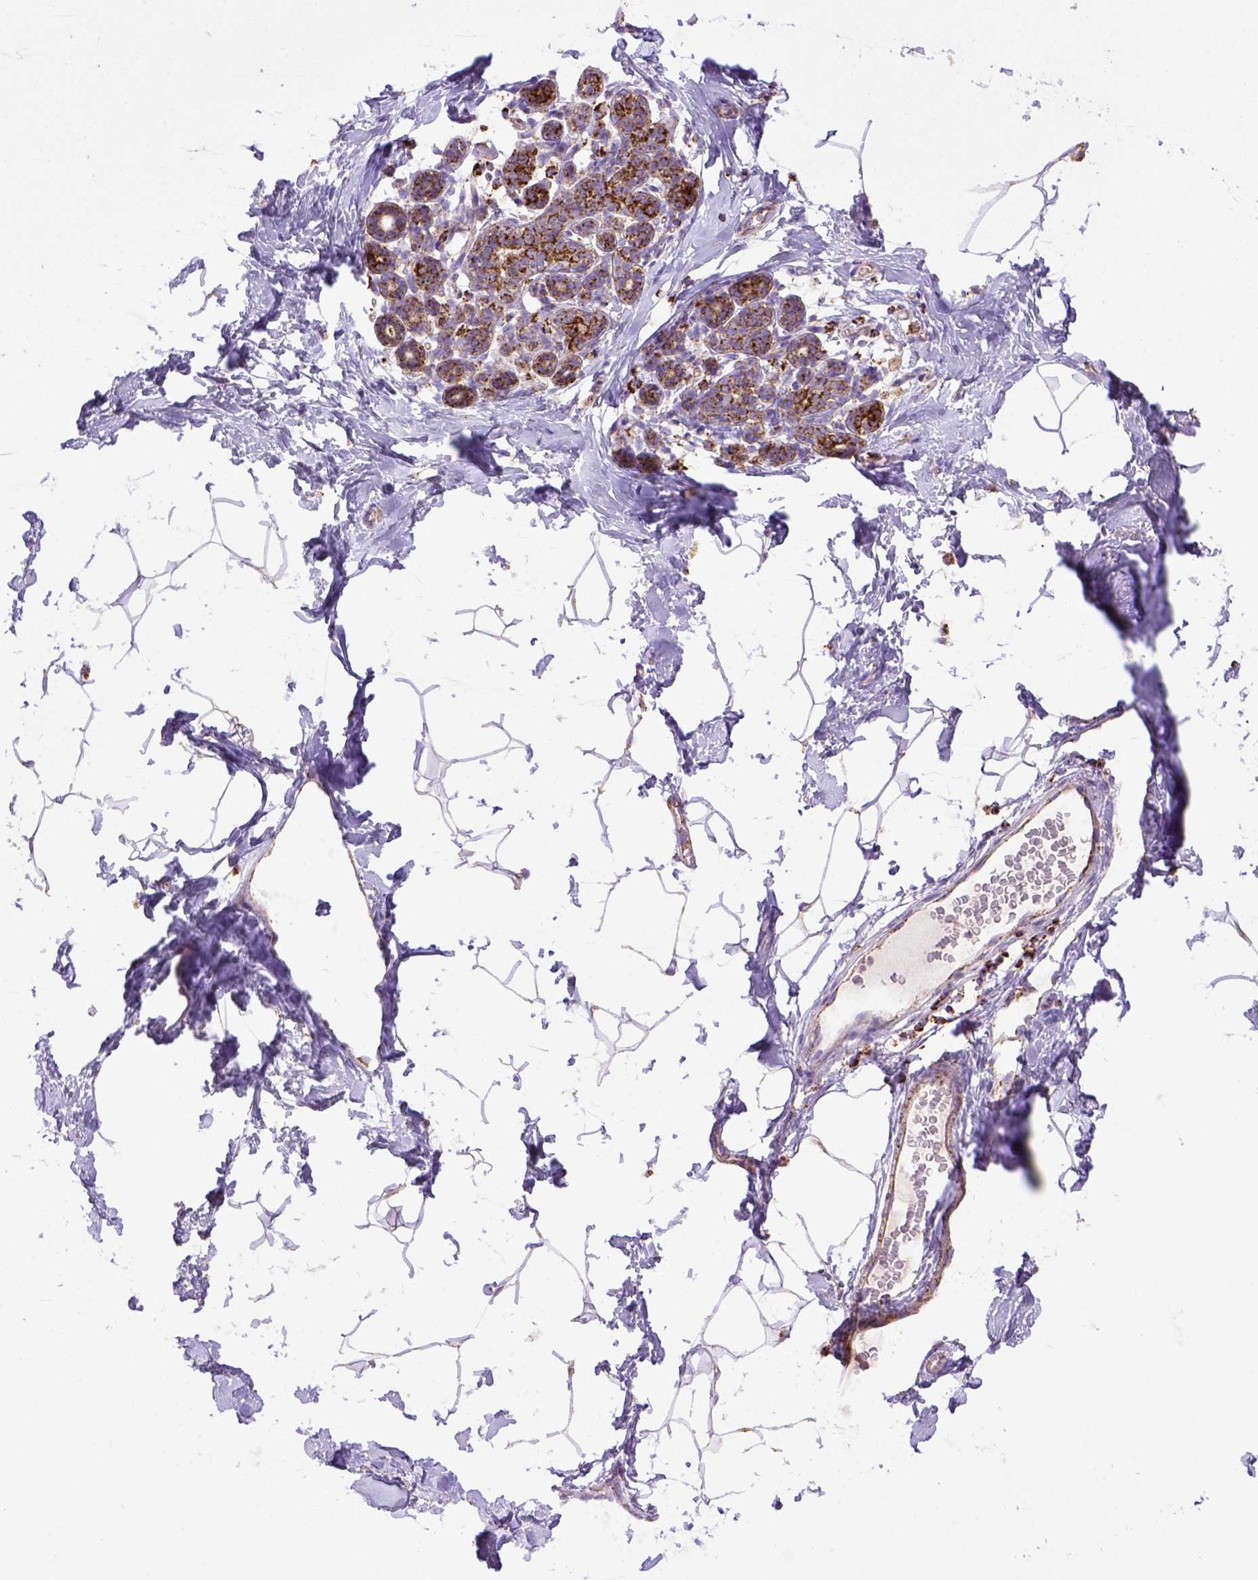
{"staining": {"intensity": "strong", "quantity": ">75%", "location": "cytoplasmic/membranous"}, "tissue": "breast", "cell_type": "Adipocytes", "image_type": "normal", "snomed": [{"axis": "morphology", "description": "Normal tissue, NOS"}, {"axis": "topography", "description": "Breast"}], "caption": "Approximately >75% of adipocytes in benign breast exhibit strong cytoplasmic/membranous protein positivity as visualized by brown immunohistochemical staining.", "gene": "MT", "patient": {"sex": "female", "age": 32}}